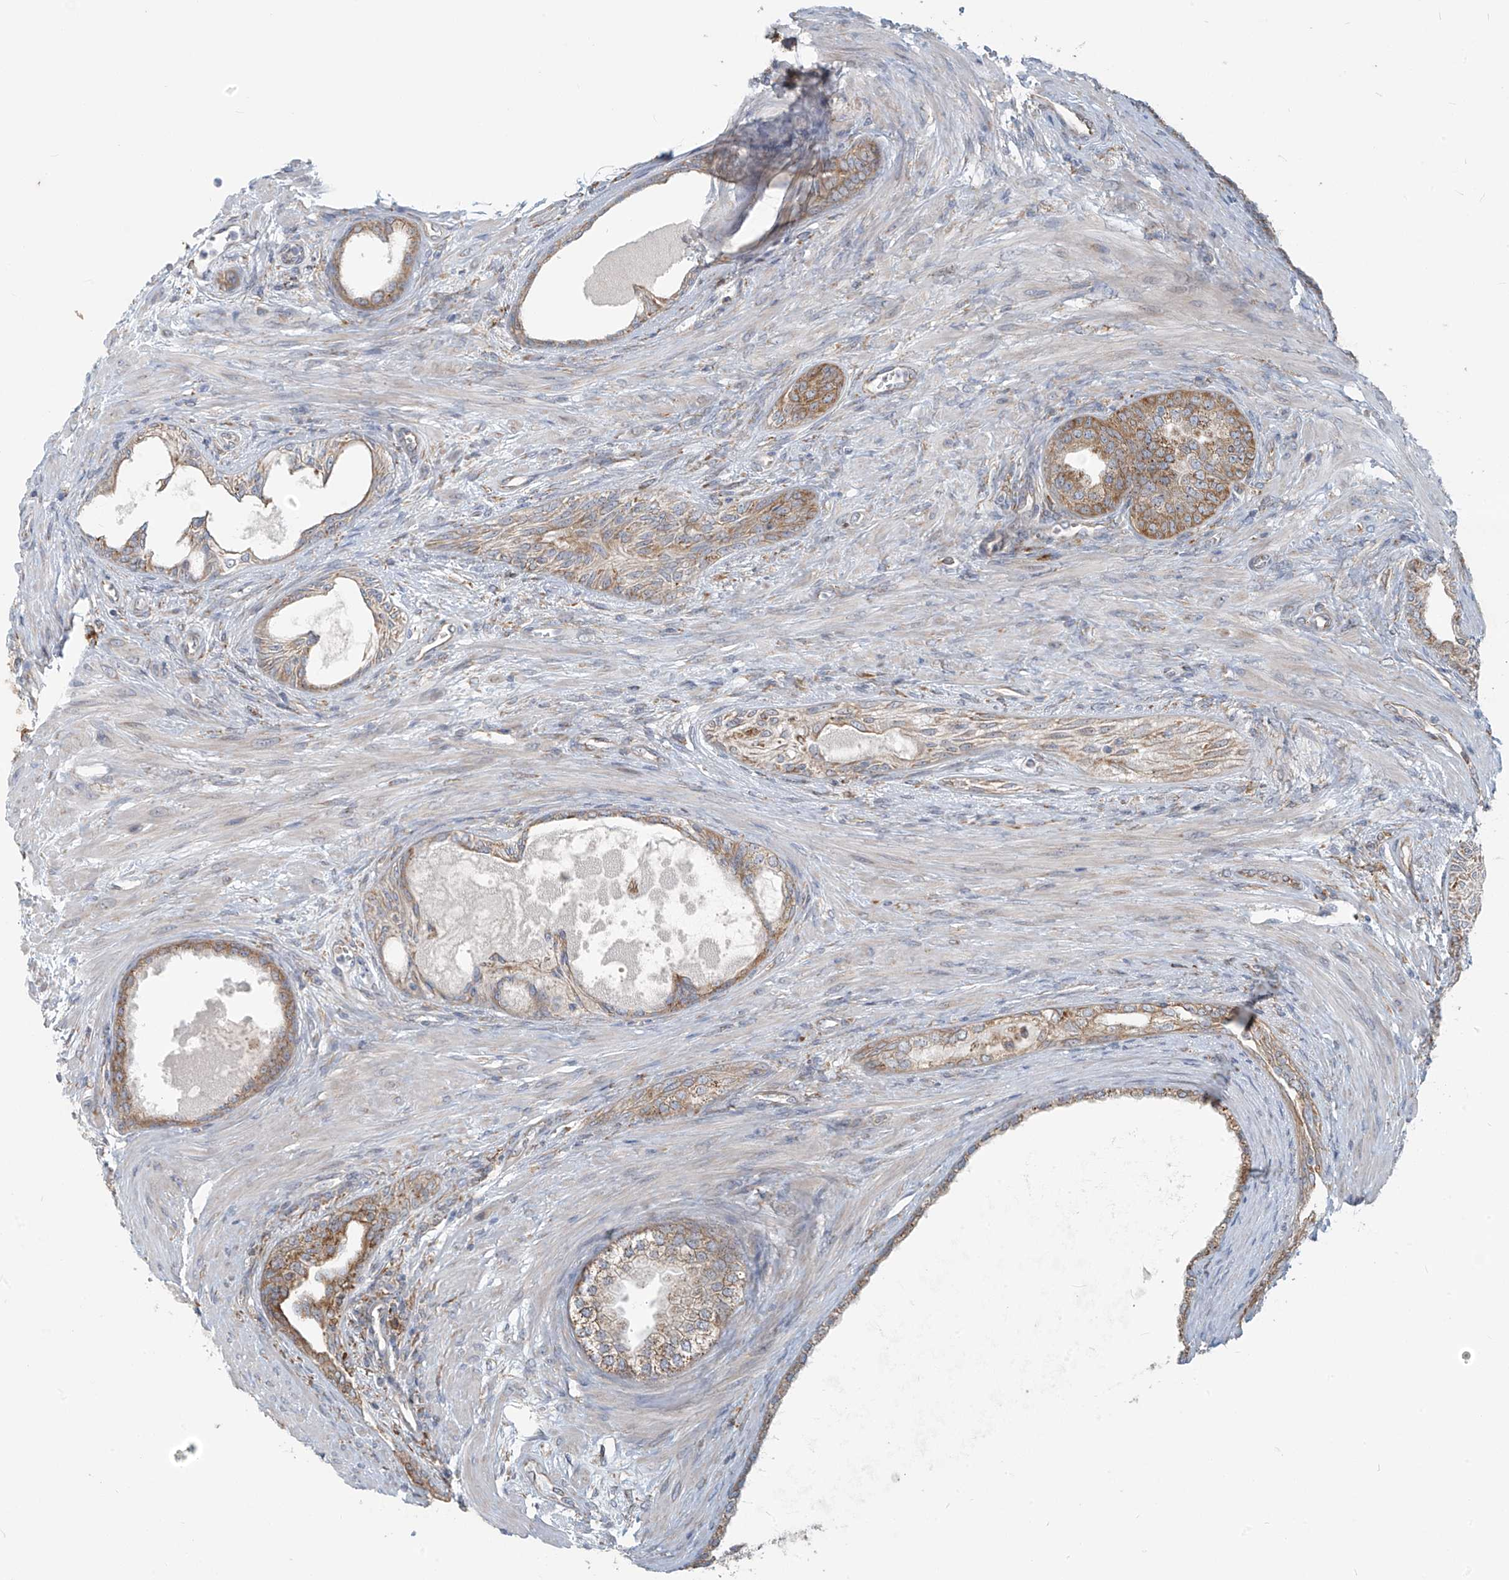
{"staining": {"intensity": "moderate", "quantity": ">75%", "location": "cytoplasmic/membranous"}, "tissue": "prostate cancer", "cell_type": "Tumor cells", "image_type": "cancer", "snomed": [{"axis": "morphology", "description": "Normal tissue, NOS"}, {"axis": "morphology", "description": "Adenocarcinoma, Low grade"}, {"axis": "topography", "description": "Prostate"}, {"axis": "topography", "description": "Peripheral nerve tissue"}], "caption": "High-power microscopy captured an immunohistochemistry (IHC) image of prostate cancer (low-grade adenocarcinoma), revealing moderate cytoplasmic/membranous positivity in approximately >75% of tumor cells.", "gene": "KATNIP", "patient": {"sex": "male", "age": 71}}